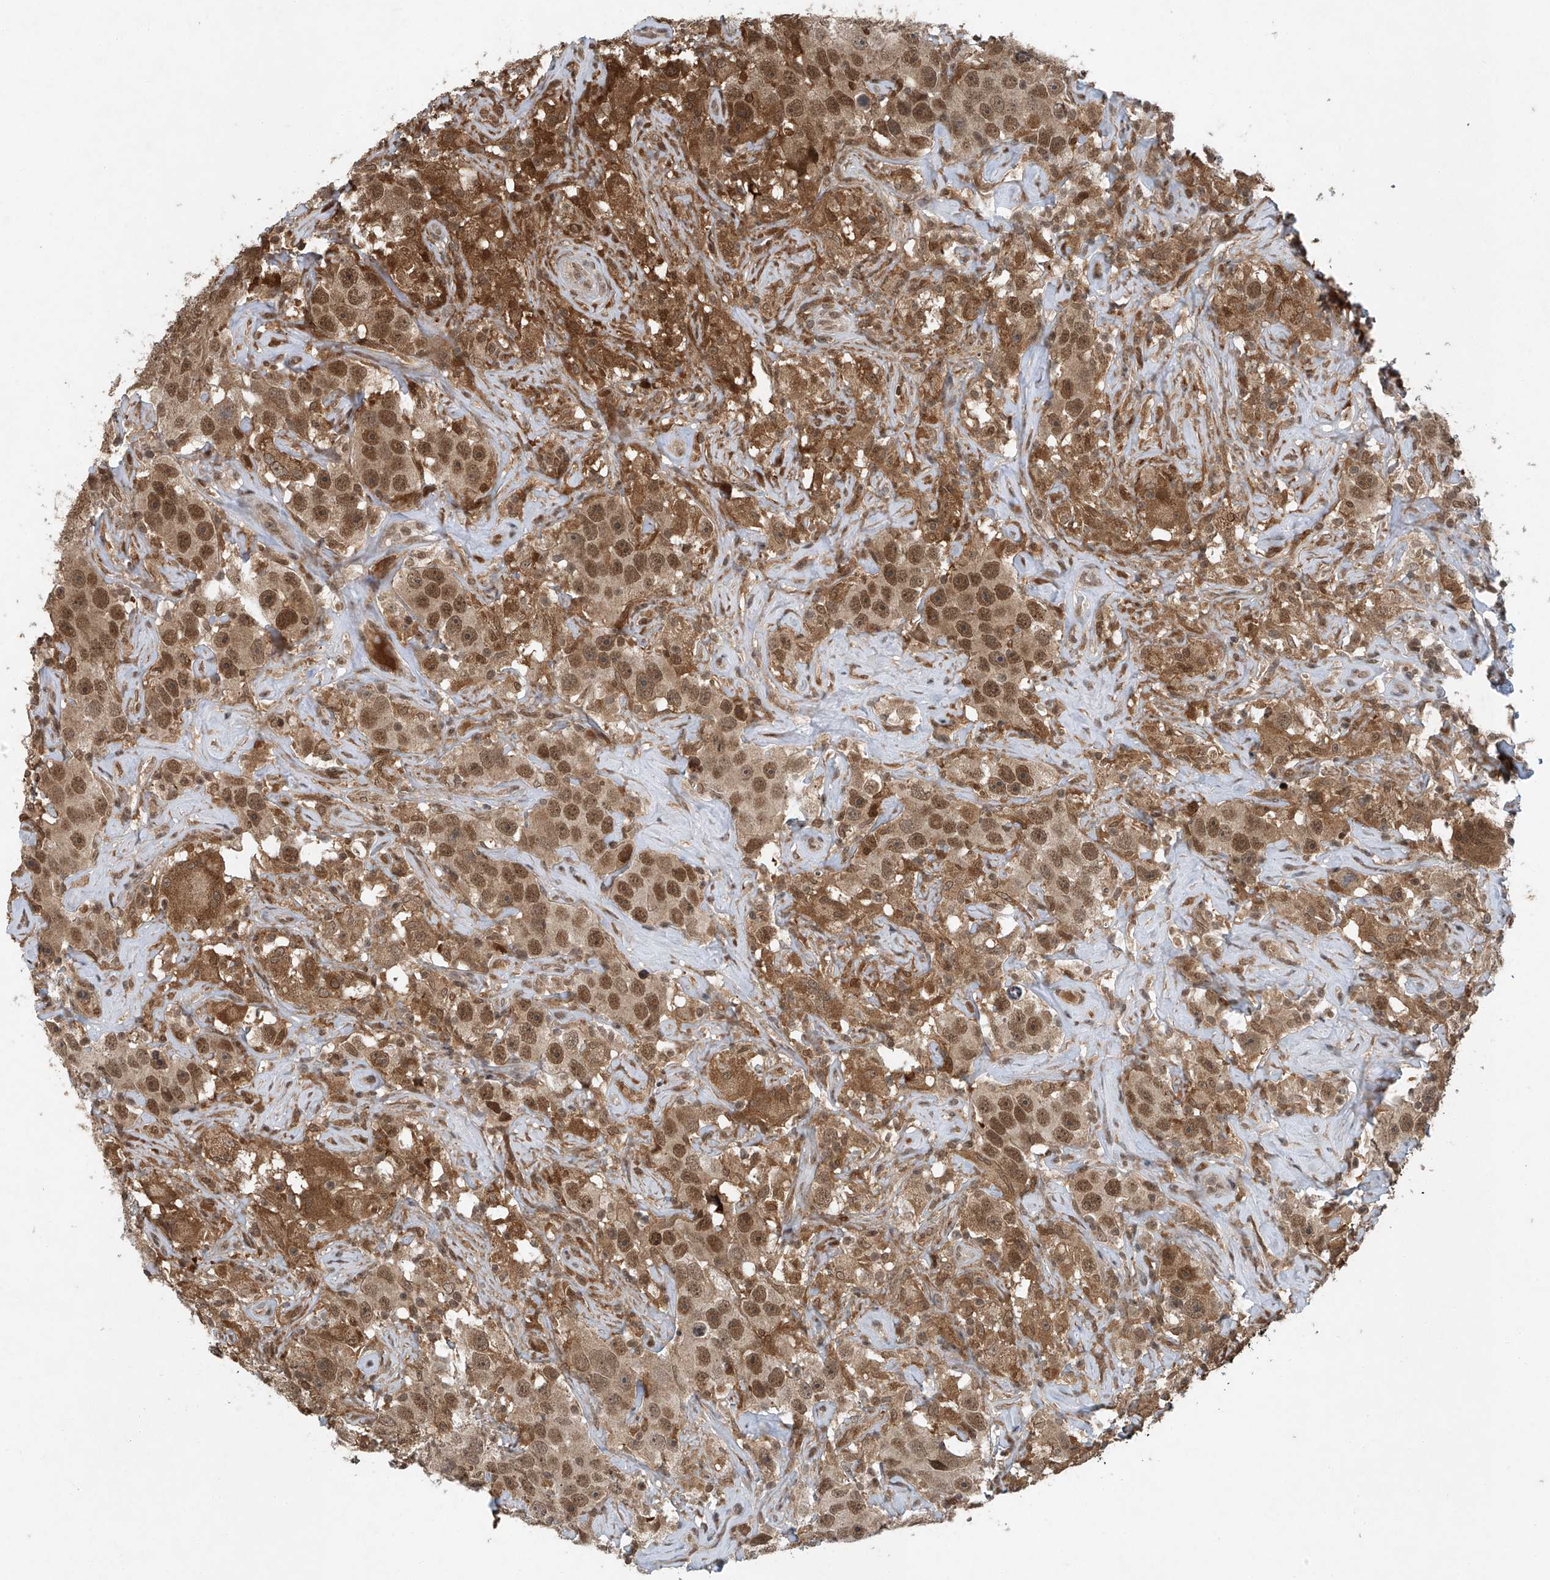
{"staining": {"intensity": "moderate", "quantity": ">75%", "location": "nuclear"}, "tissue": "testis cancer", "cell_type": "Tumor cells", "image_type": "cancer", "snomed": [{"axis": "morphology", "description": "Seminoma, NOS"}, {"axis": "topography", "description": "Testis"}], "caption": "This is a photomicrograph of immunohistochemistry staining of testis seminoma, which shows moderate positivity in the nuclear of tumor cells.", "gene": "TAF8", "patient": {"sex": "male", "age": 49}}